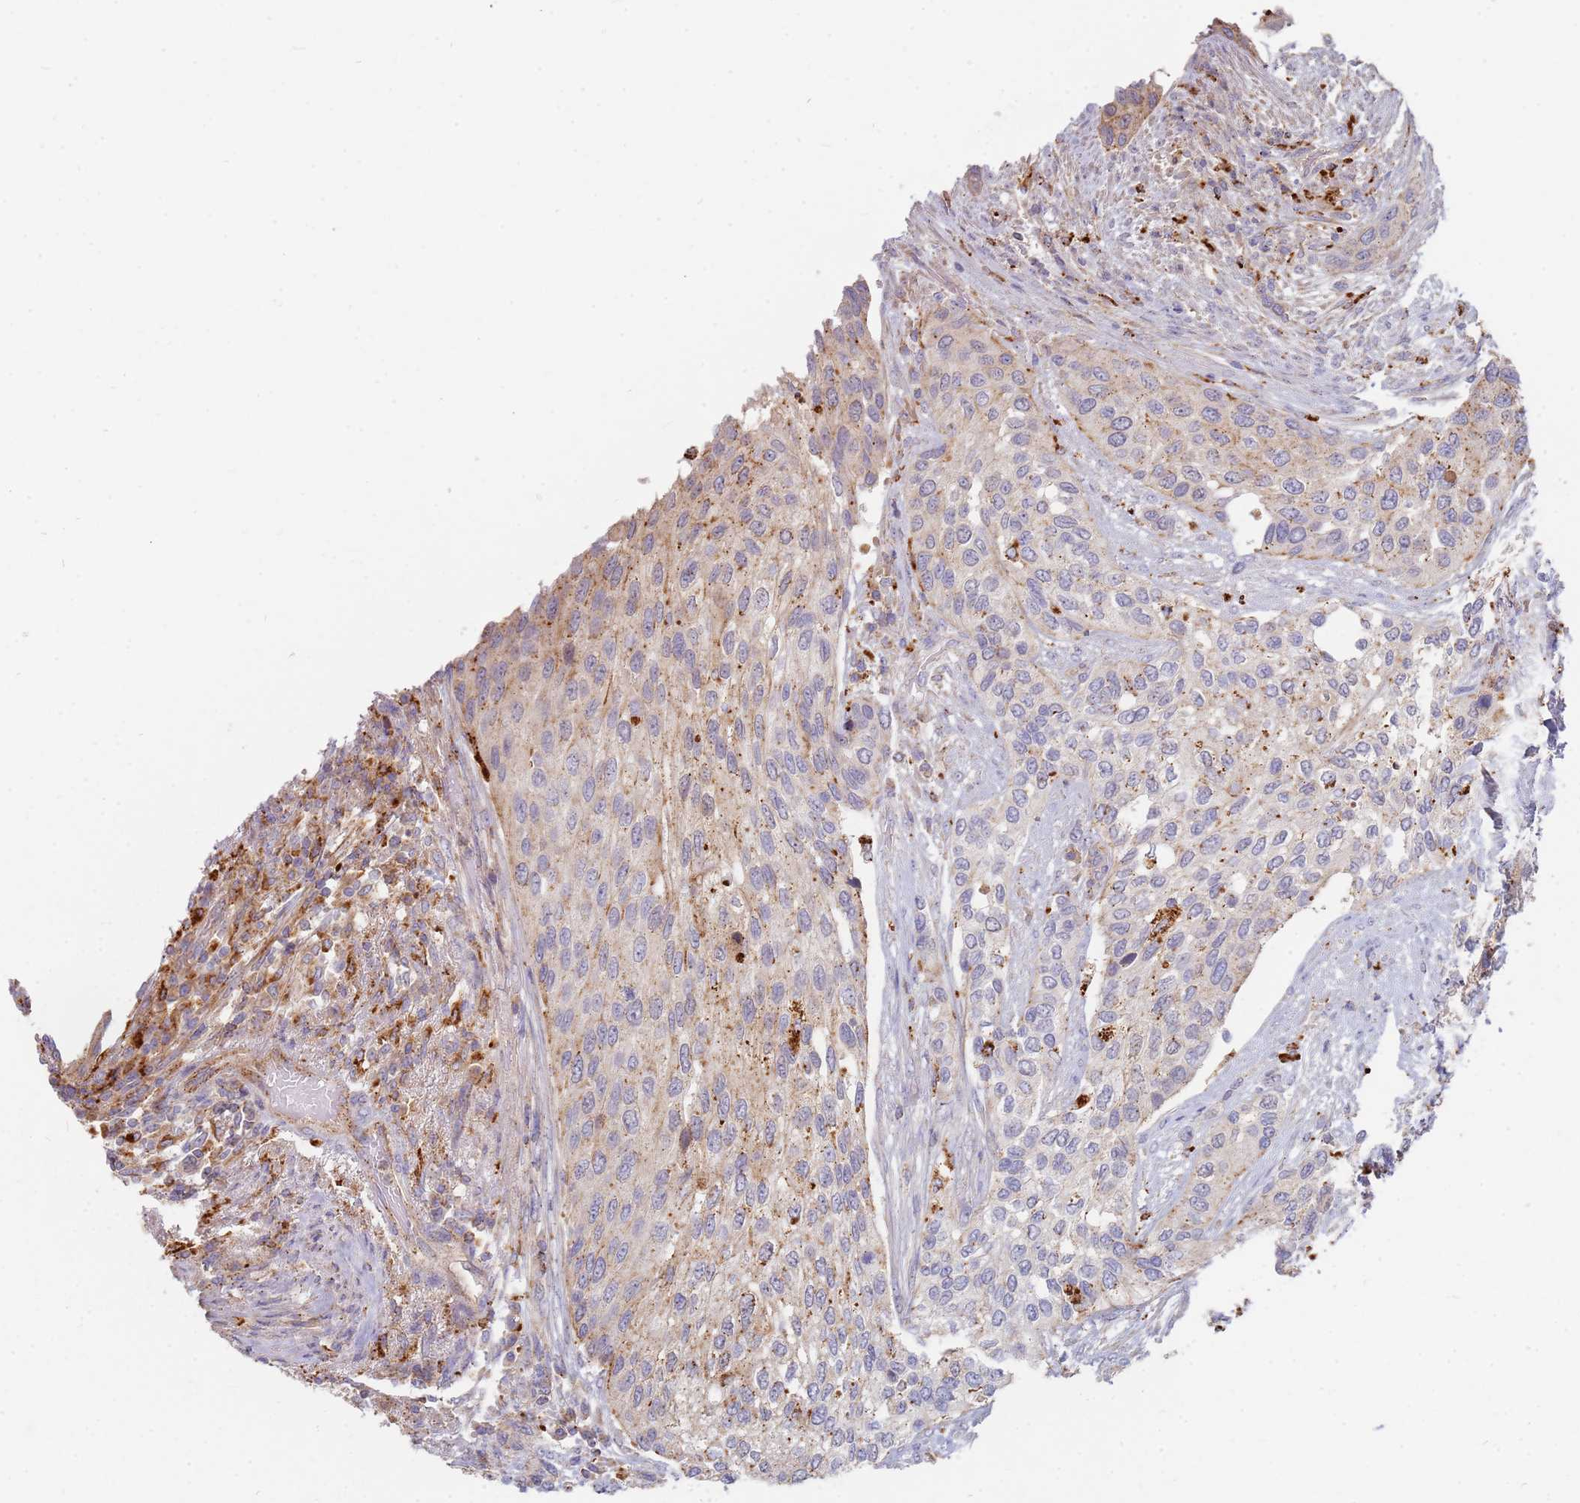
{"staining": {"intensity": "weak", "quantity": "25%-75%", "location": "cytoplasmic/membranous"}, "tissue": "urothelial cancer", "cell_type": "Tumor cells", "image_type": "cancer", "snomed": [{"axis": "morphology", "description": "Normal tissue, NOS"}, {"axis": "morphology", "description": "Urothelial carcinoma, High grade"}, {"axis": "topography", "description": "Vascular tissue"}, {"axis": "topography", "description": "Urinary bladder"}], "caption": "Immunohistochemical staining of human urothelial carcinoma (high-grade) displays low levels of weak cytoplasmic/membranous staining in approximately 25%-75% of tumor cells.", "gene": "TMEM229B", "patient": {"sex": "female", "age": 56}}